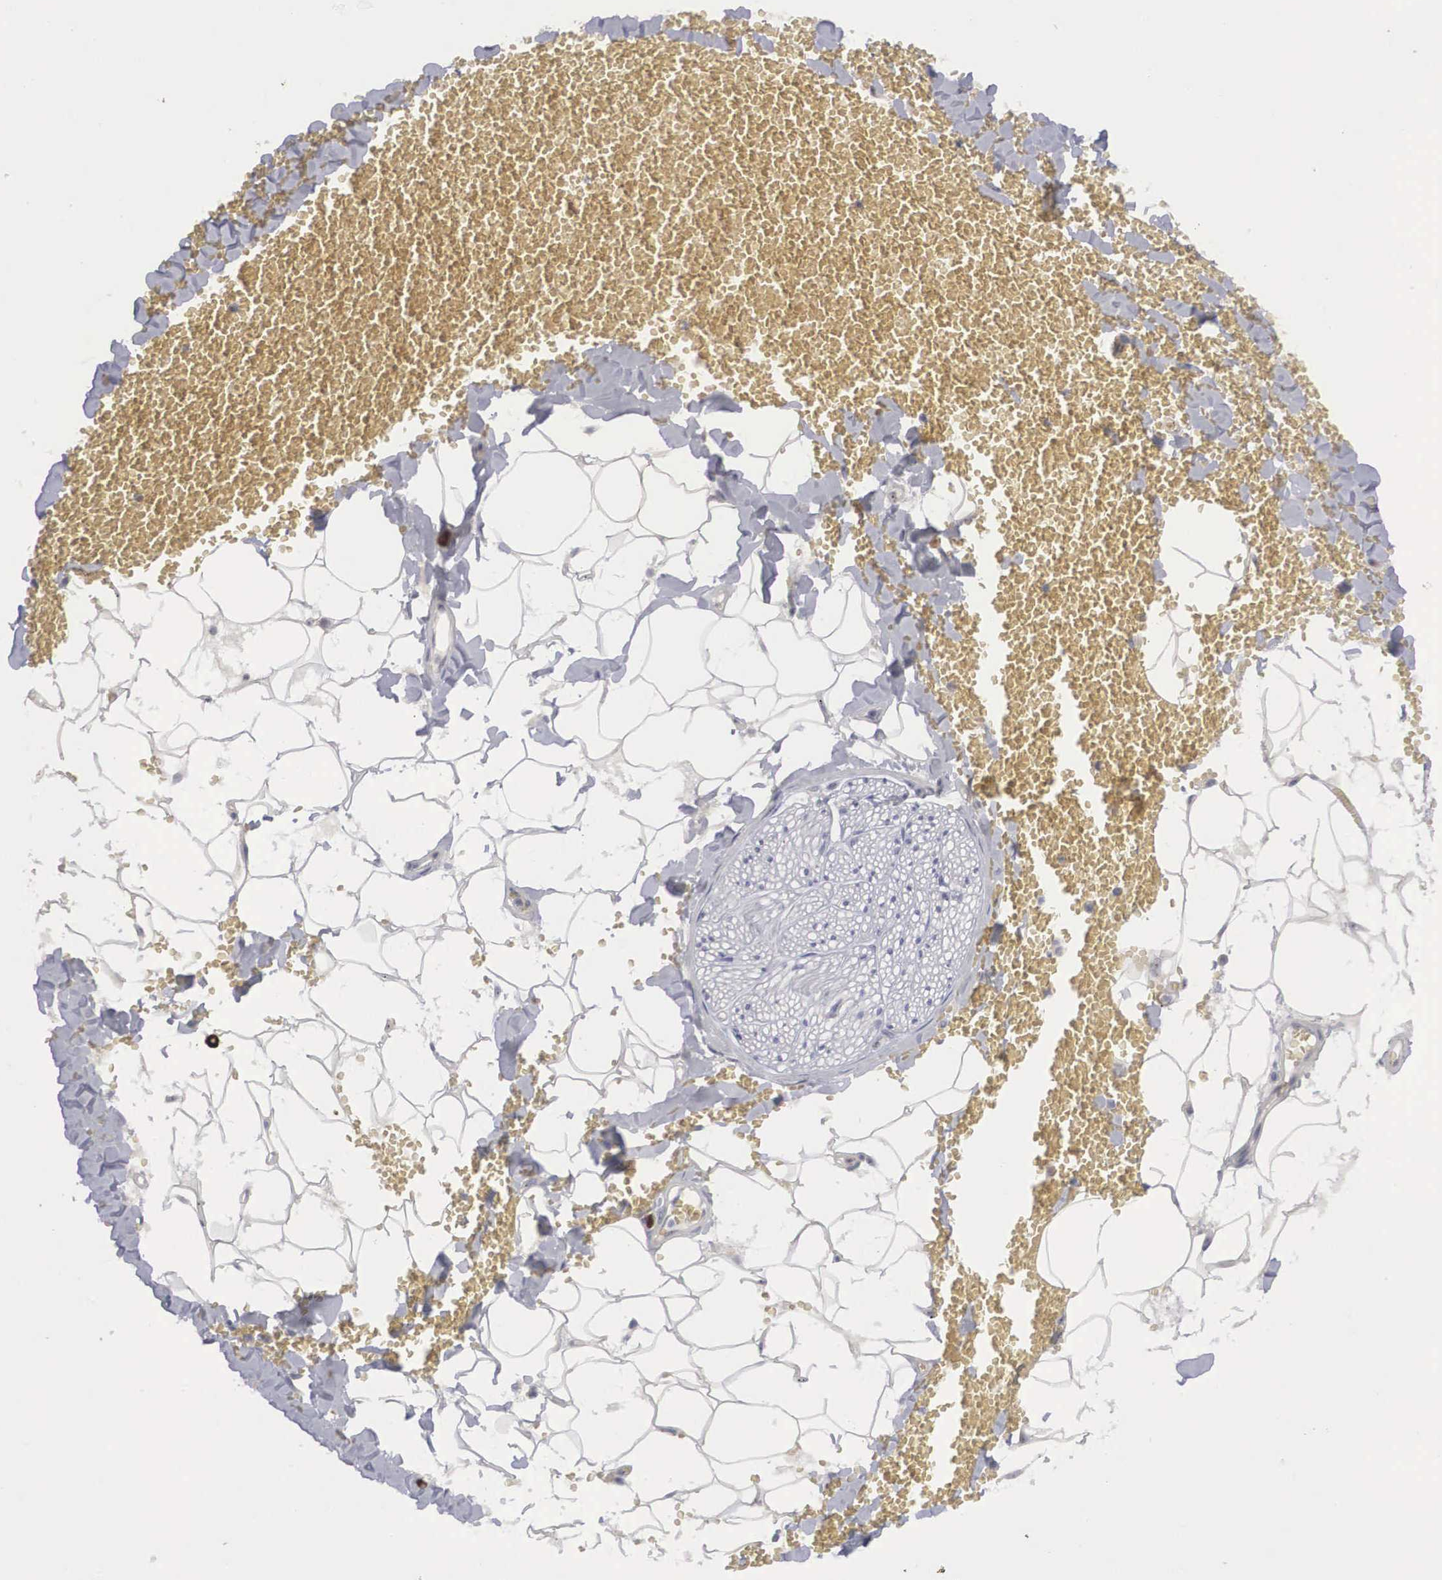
{"staining": {"intensity": "negative", "quantity": "none", "location": "none"}, "tissue": "adipose tissue", "cell_type": "Adipocytes", "image_type": "normal", "snomed": [{"axis": "morphology", "description": "Normal tissue, NOS"}, {"axis": "morphology", "description": "Inflammation, NOS"}, {"axis": "topography", "description": "Lymph node"}, {"axis": "topography", "description": "Peripheral nerve tissue"}], "caption": "A high-resolution image shows immunohistochemistry staining of normal adipose tissue, which reveals no significant staining in adipocytes. Nuclei are stained in blue.", "gene": "AMN", "patient": {"sex": "male", "age": 52}}